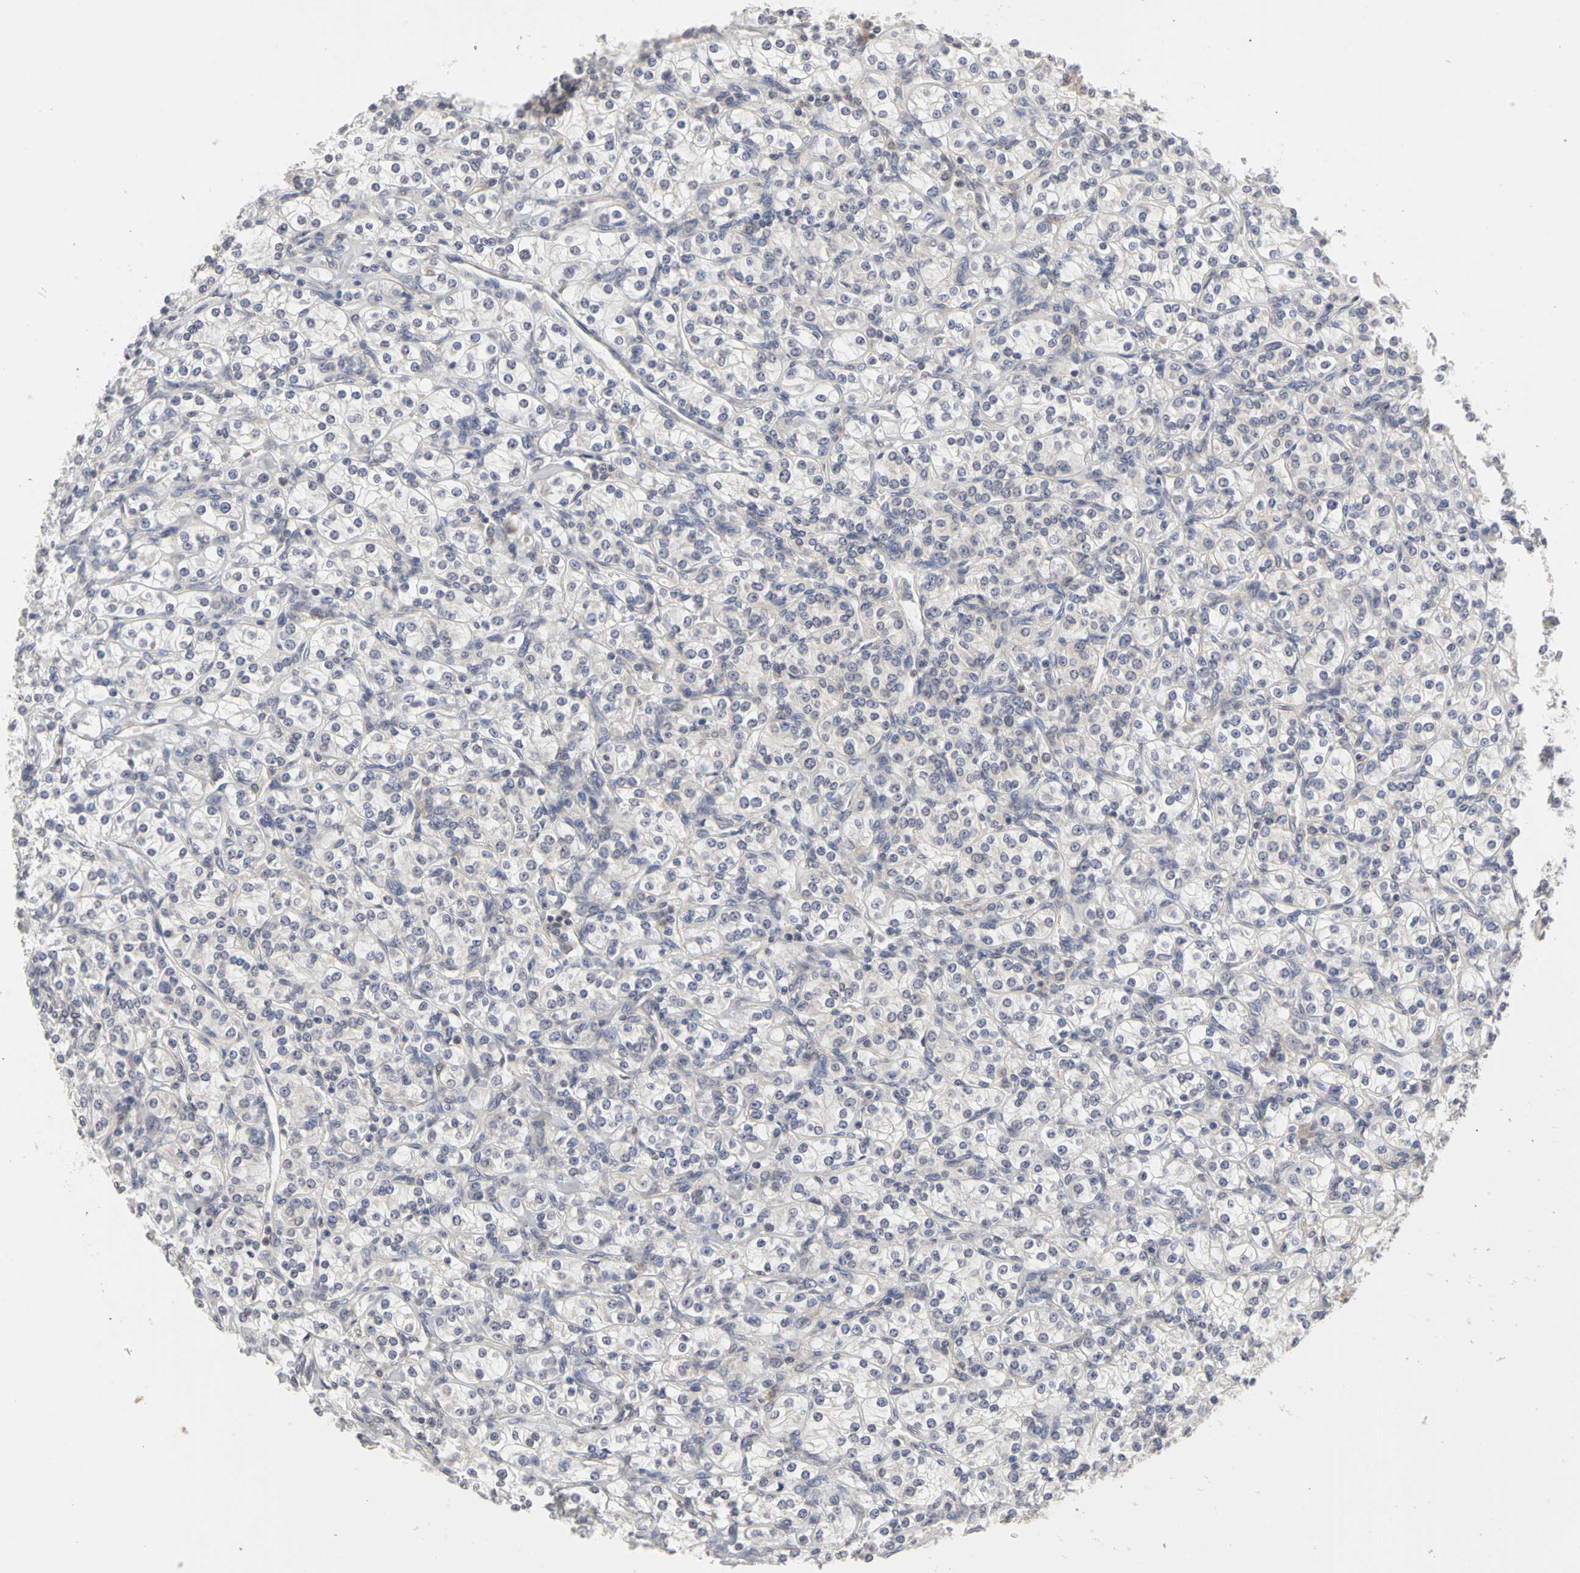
{"staining": {"intensity": "negative", "quantity": "none", "location": "none"}, "tissue": "renal cancer", "cell_type": "Tumor cells", "image_type": "cancer", "snomed": [{"axis": "morphology", "description": "Adenocarcinoma, NOS"}, {"axis": "topography", "description": "Kidney"}], "caption": "The photomicrograph demonstrates no significant staining in tumor cells of renal adenocarcinoma.", "gene": "IRAK1", "patient": {"sex": "male", "age": 77}}